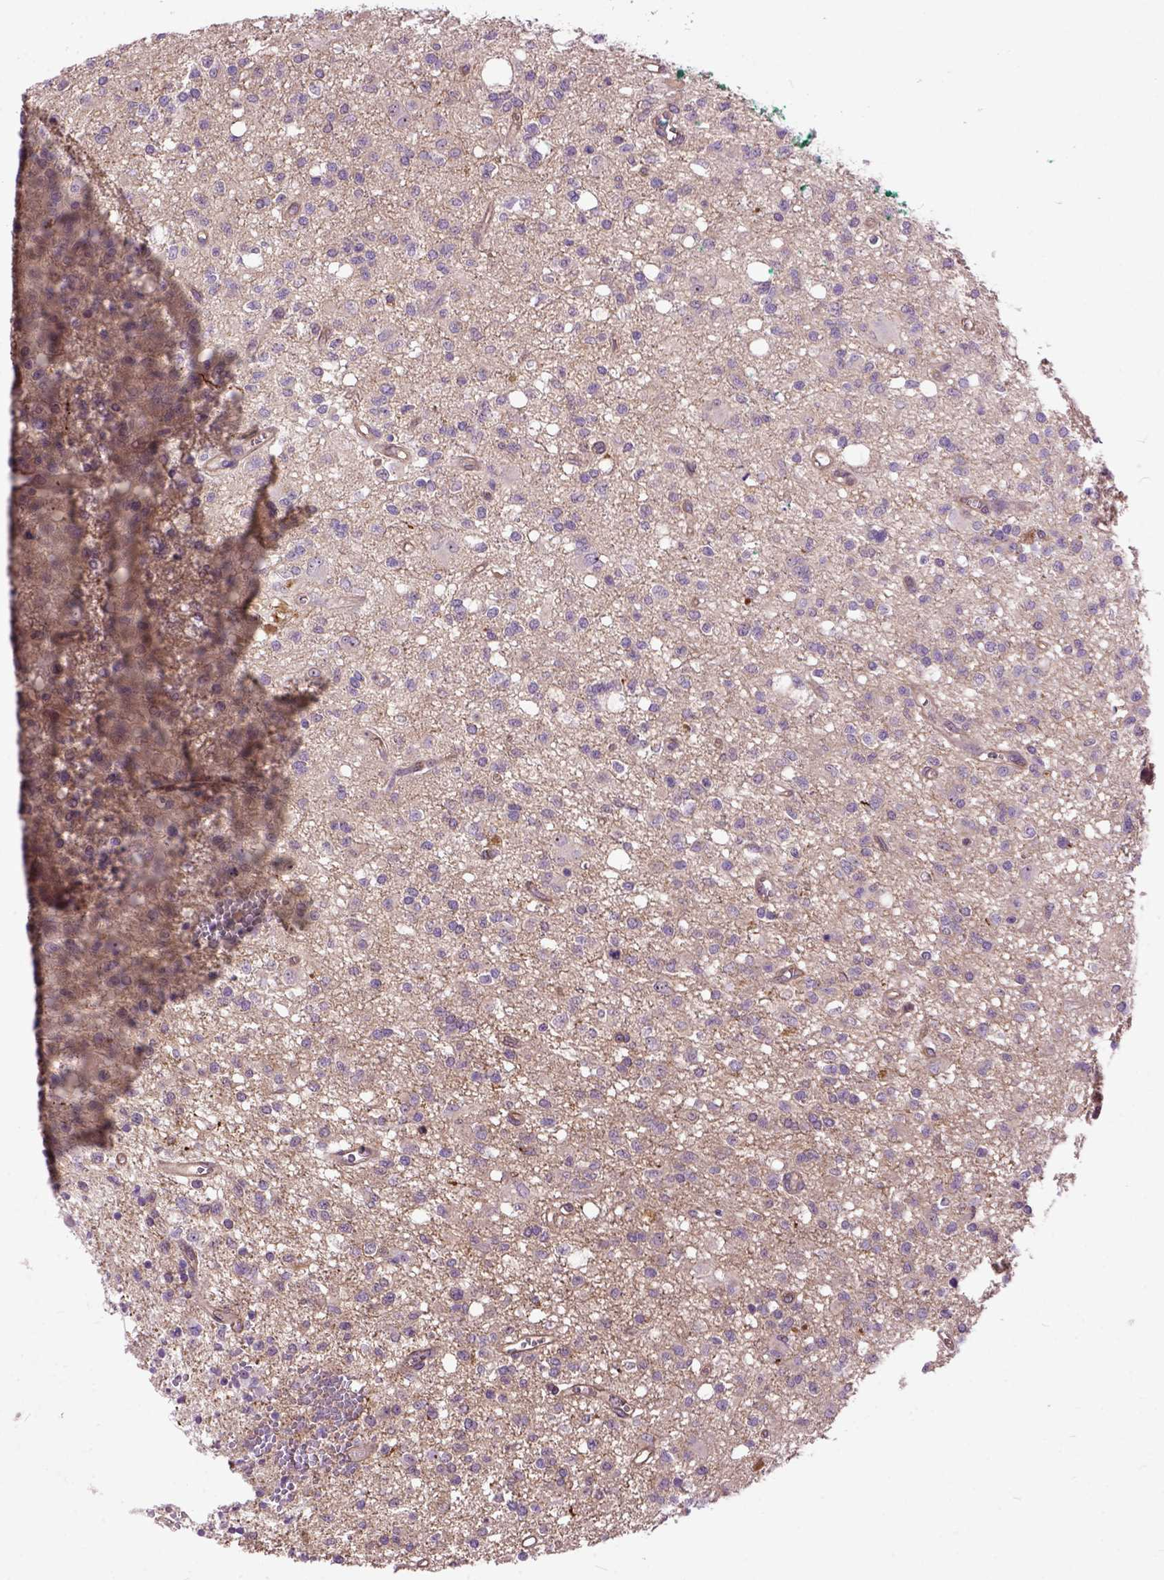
{"staining": {"intensity": "negative", "quantity": "none", "location": "none"}, "tissue": "glioma", "cell_type": "Tumor cells", "image_type": "cancer", "snomed": [{"axis": "morphology", "description": "Glioma, malignant, Low grade"}, {"axis": "topography", "description": "Brain"}], "caption": "Immunohistochemistry (IHC) image of neoplastic tissue: human glioma stained with DAB exhibits no significant protein positivity in tumor cells.", "gene": "MAPT", "patient": {"sex": "male", "age": 64}}